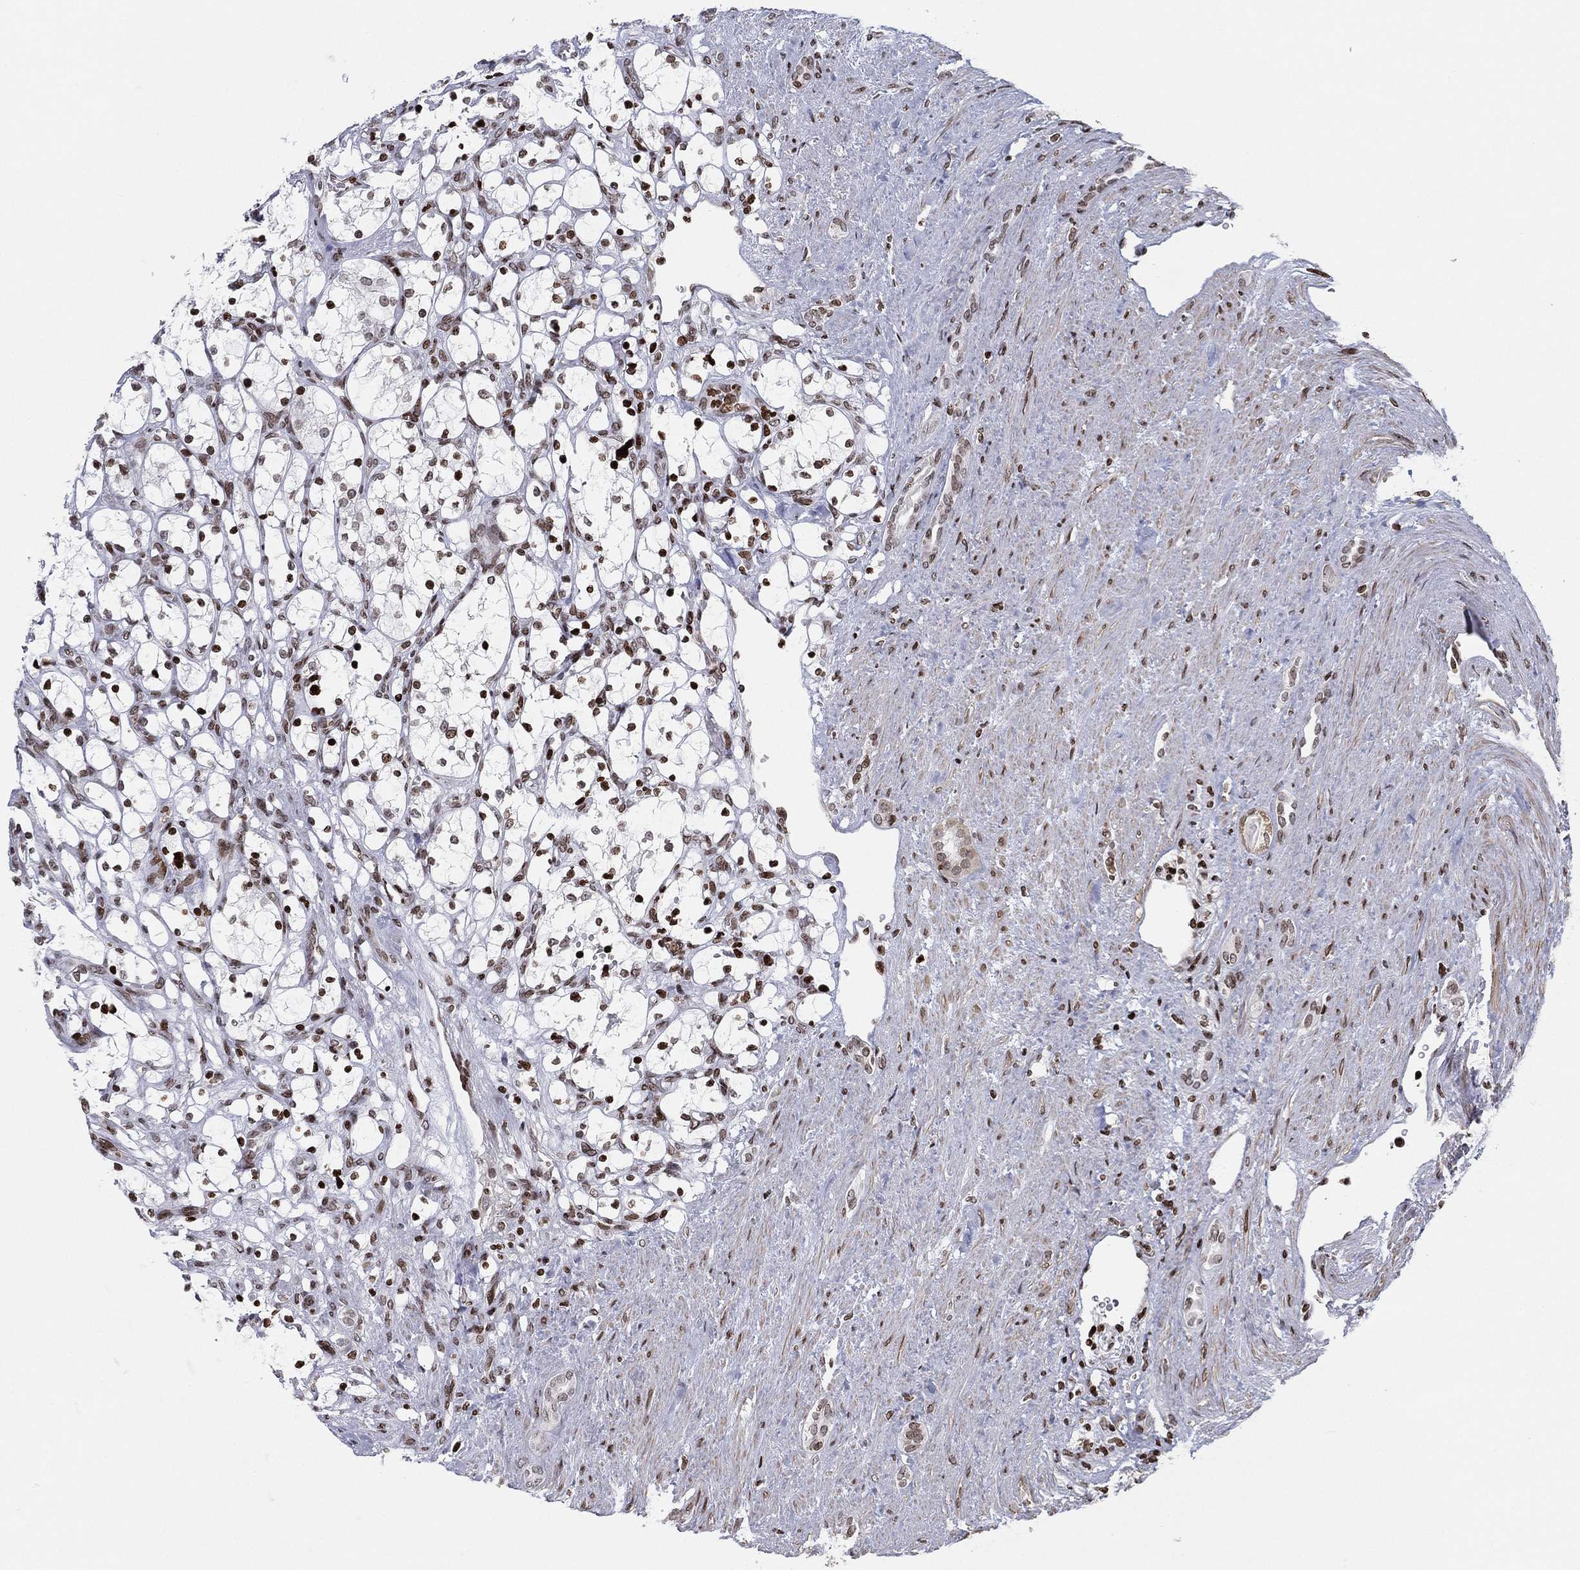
{"staining": {"intensity": "moderate", "quantity": "<25%", "location": "nuclear"}, "tissue": "renal cancer", "cell_type": "Tumor cells", "image_type": "cancer", "snomed": [{"axis": "morphology", "description": "Adenocarcinoma, NOS"}, {"axis": "topography", "description": "Kidney"}], "caption": "Protein staining reveals moderate nuclear positivity in about <25% of tumor cells in renal adenocarcinoma.", "gene": "MFSD14A", "patient": {"sex": "female", "age": 69}}